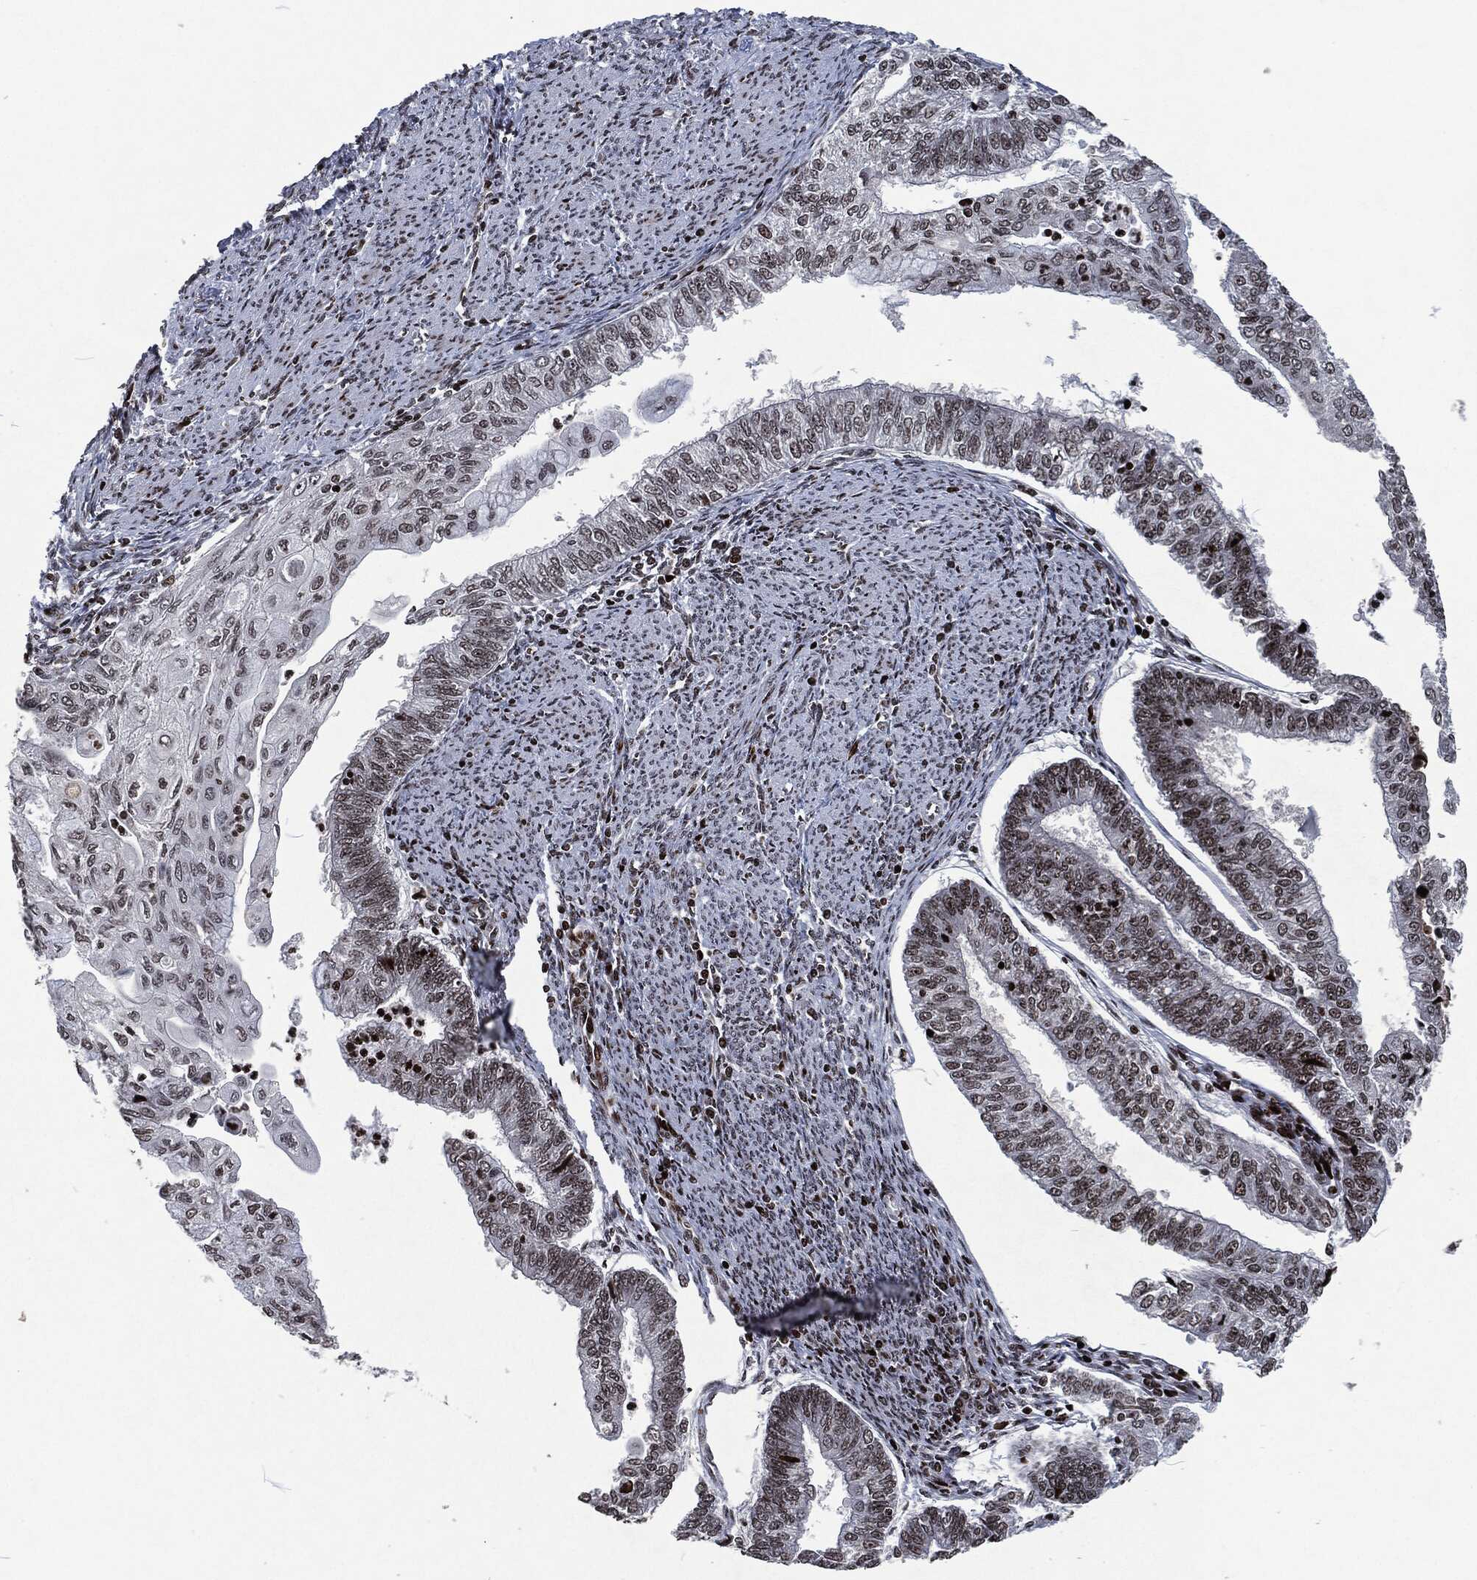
{"staining": {"intensity": "weak", "quantity": "<25%", "location": "nuclear"}, "tissue": "endometrial cancer", "cell_type": "Tumor cells", "image_type": "cancer", "snomed": [{"axis": "morphology", "description": "Adenocarcinoma, NOS"}, {"axis": "topography", "description": "Endometrium"}], "caption": "High magnification brightfield microscopy of endometrial adenocarcinoma stained with DAB (3,3'-diaminobenzidine) (brown) and counterstained with hematoxylin (blue): tumor cells show no significant expression.", "gene": "EGFR", "patient": {"sex": "female", "age": 59}}